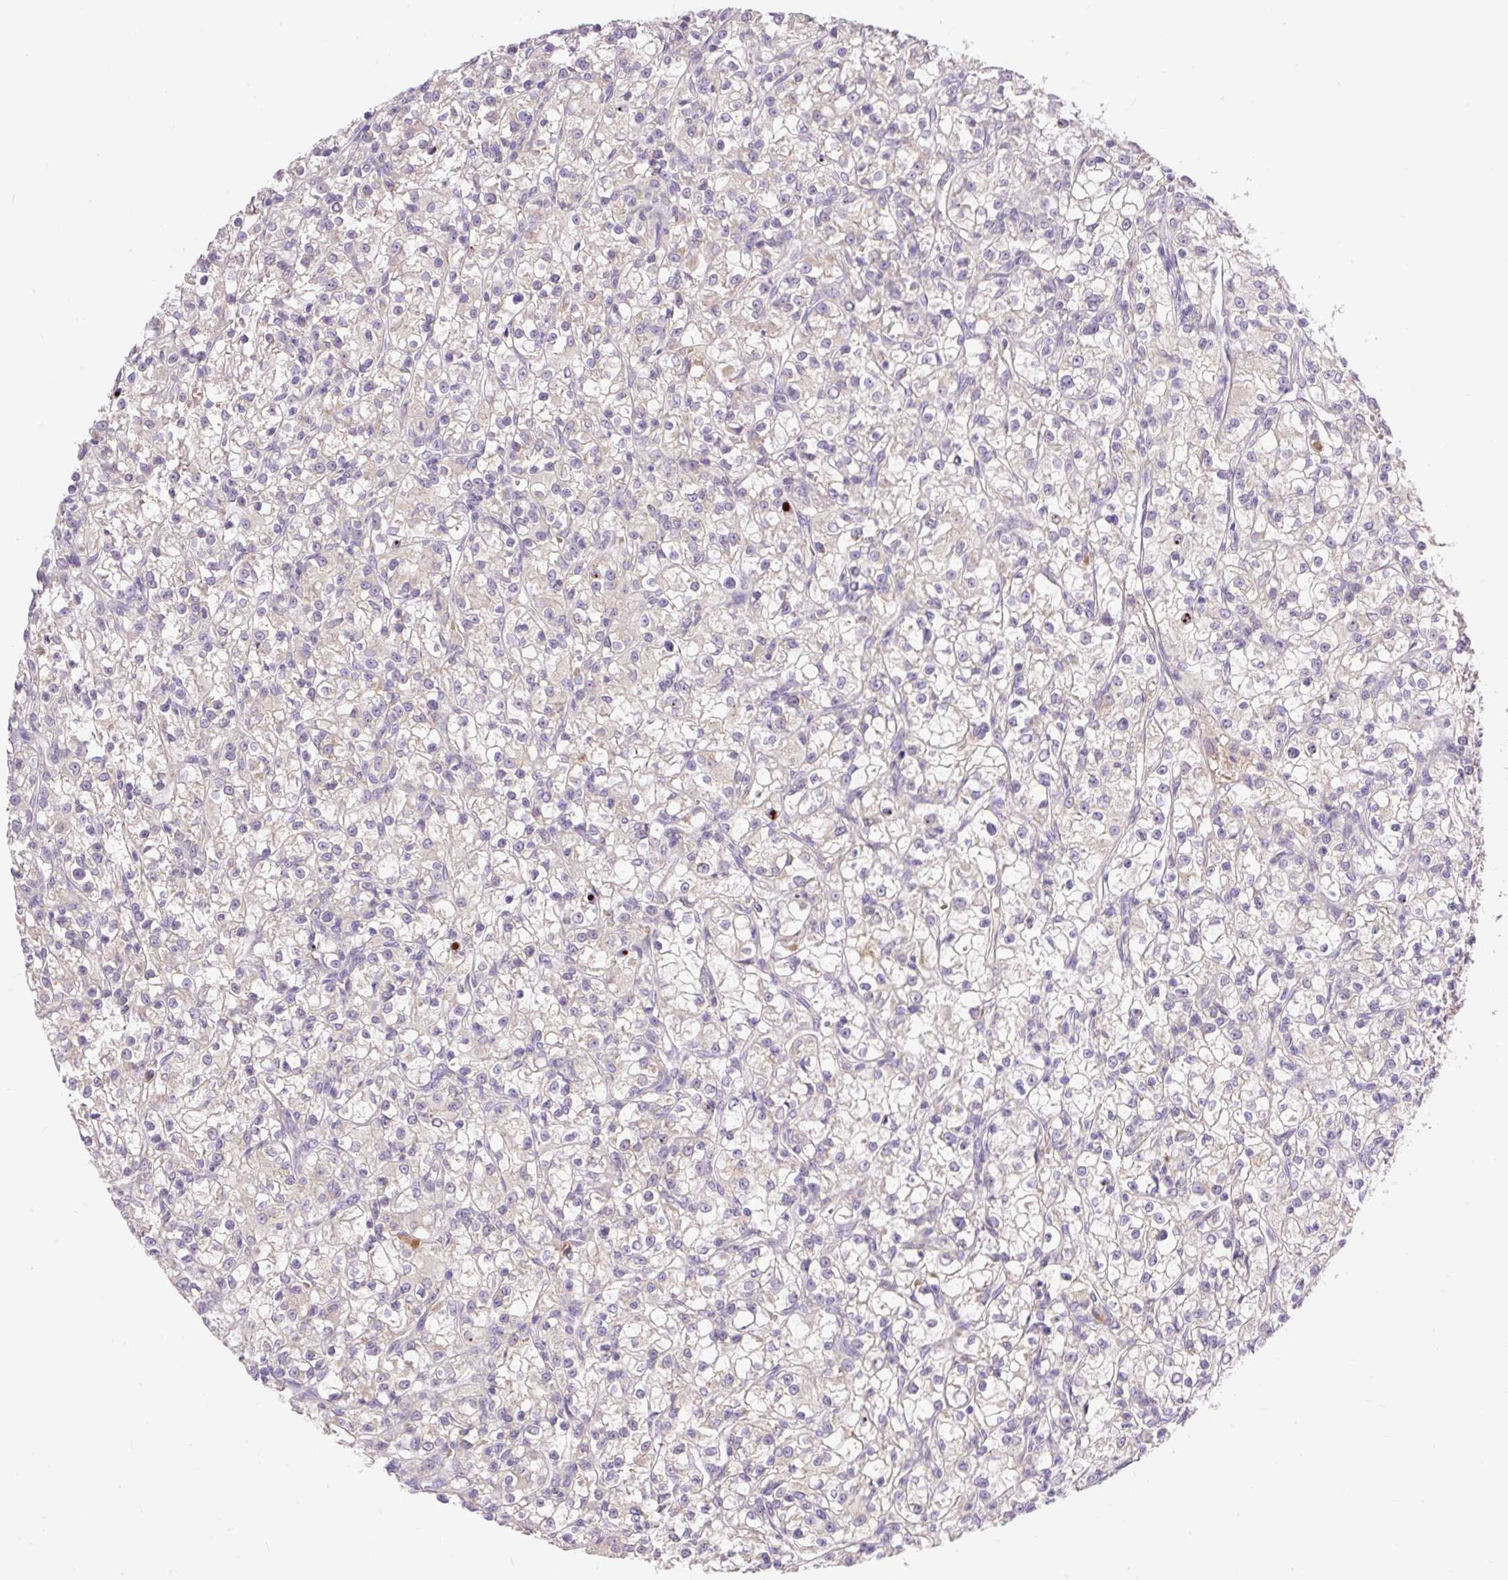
{"staining": {"intensity": "negative", "quantity": "none", "location": "none"}, "tissue": "renal cancer", "cell_type": "Tumor cells", "image_type": "cancer", "snomed": [{"axis": "morphology", "description": "Adenocarcinoma, NOS"}, {"axis": "topography", "description": "Kidney"}], "caption": "The IHC image has no significant expression in tumor cells of renal cancer tissue.", "gene": "SEC63", "patient": {"sex": "female", "age": 59}}